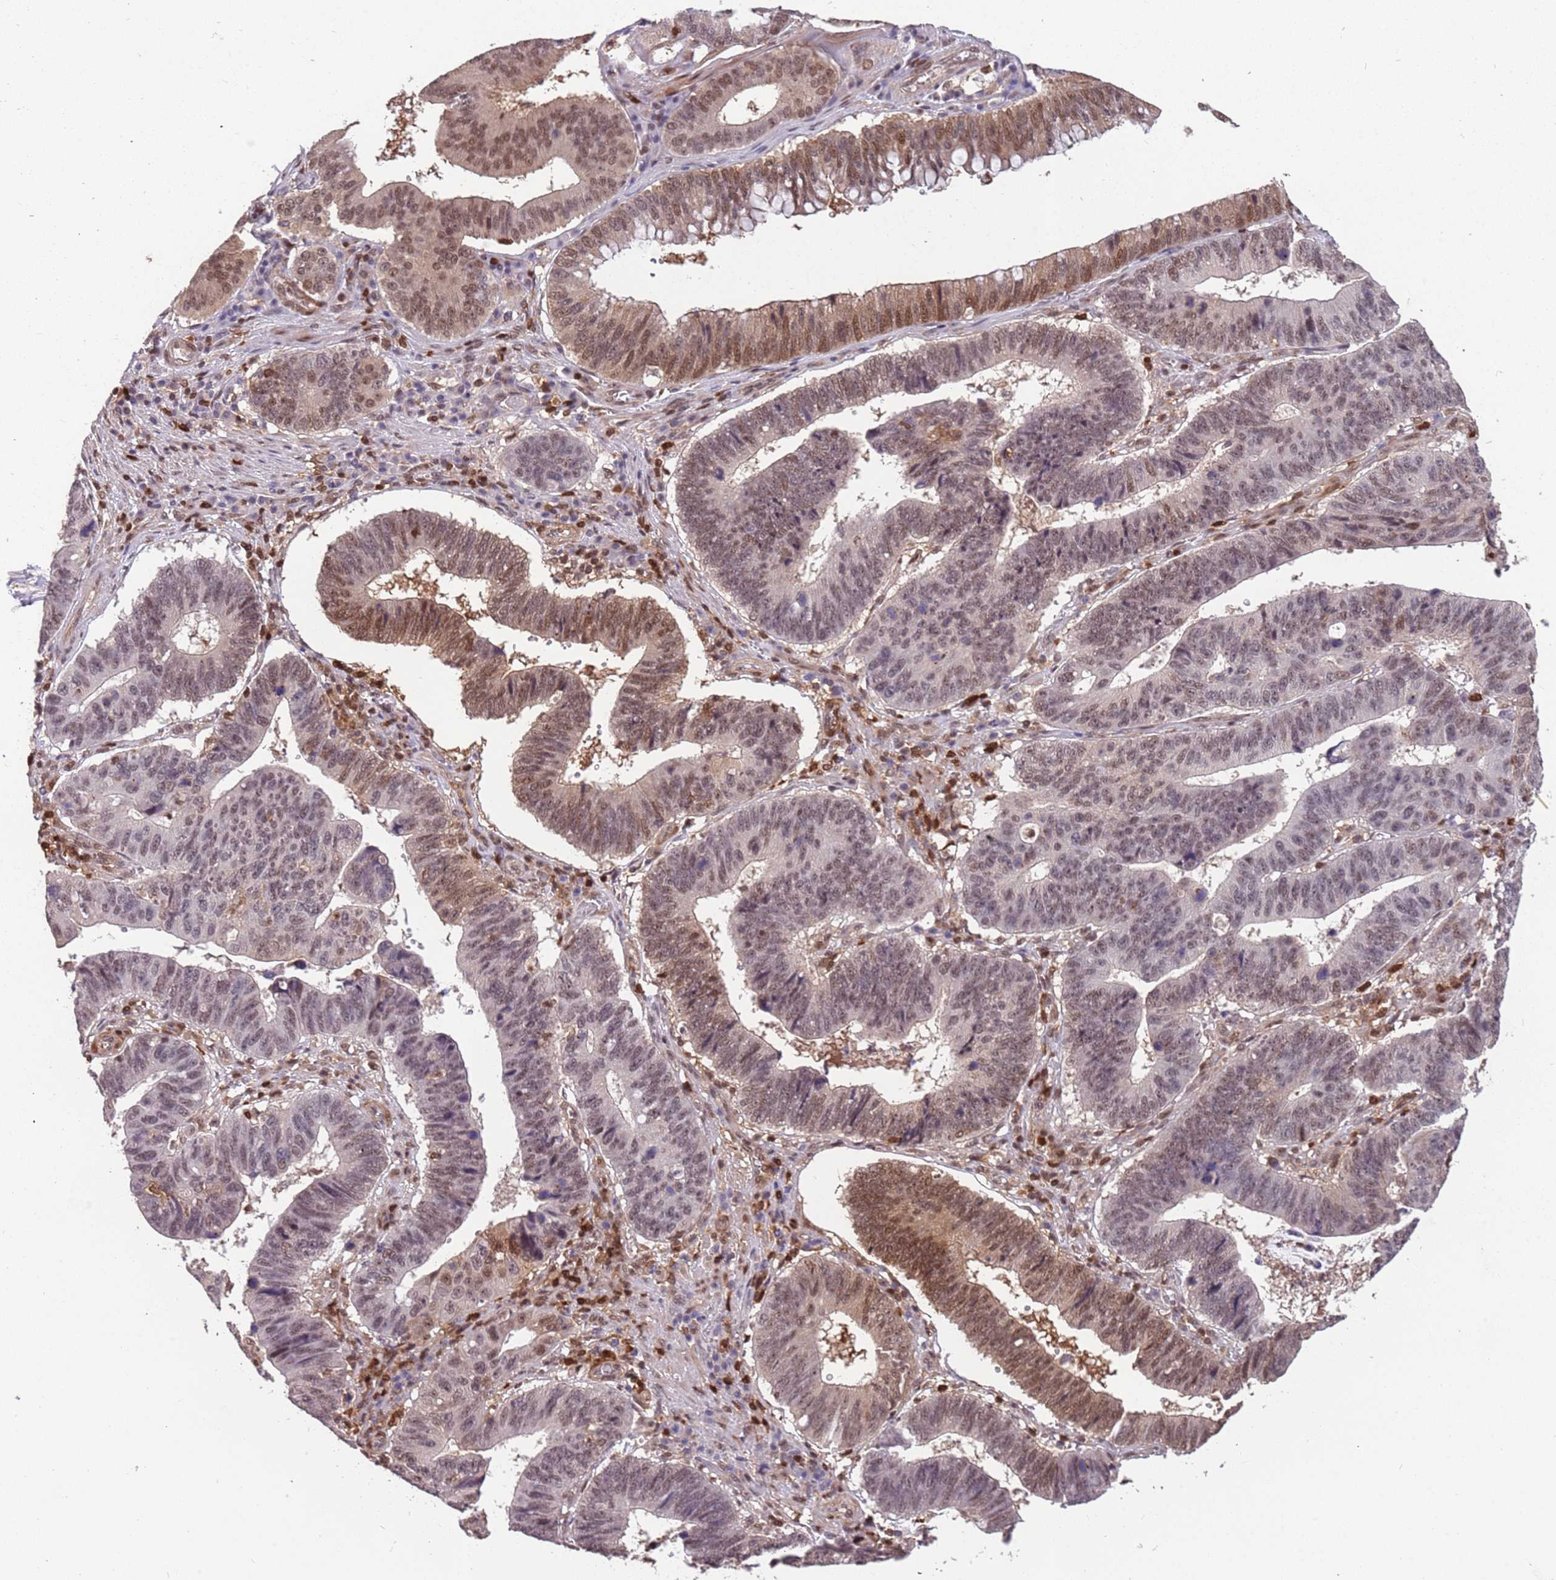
{"staining": {"intensity": "moderate", "quantity": ">75%", "location": "nuclear"}, "tissue": "stomach cancer", "cell_type": "Tumor cells", "image_type": "cancer", "snomed": [{"axis": "morphology", "description": "Adenocarcinoma, NOS"}, {"axis": "topography", "description": "Stomach"}], "caption": "A photomicrograph showing moderate nuclear expression in approximately >75% of tumor cells in stomach cancer, as visualized by brown immunohistochemical staining.", "gene": "GBP2", "patient": {"sex": "male", "age": 59}}